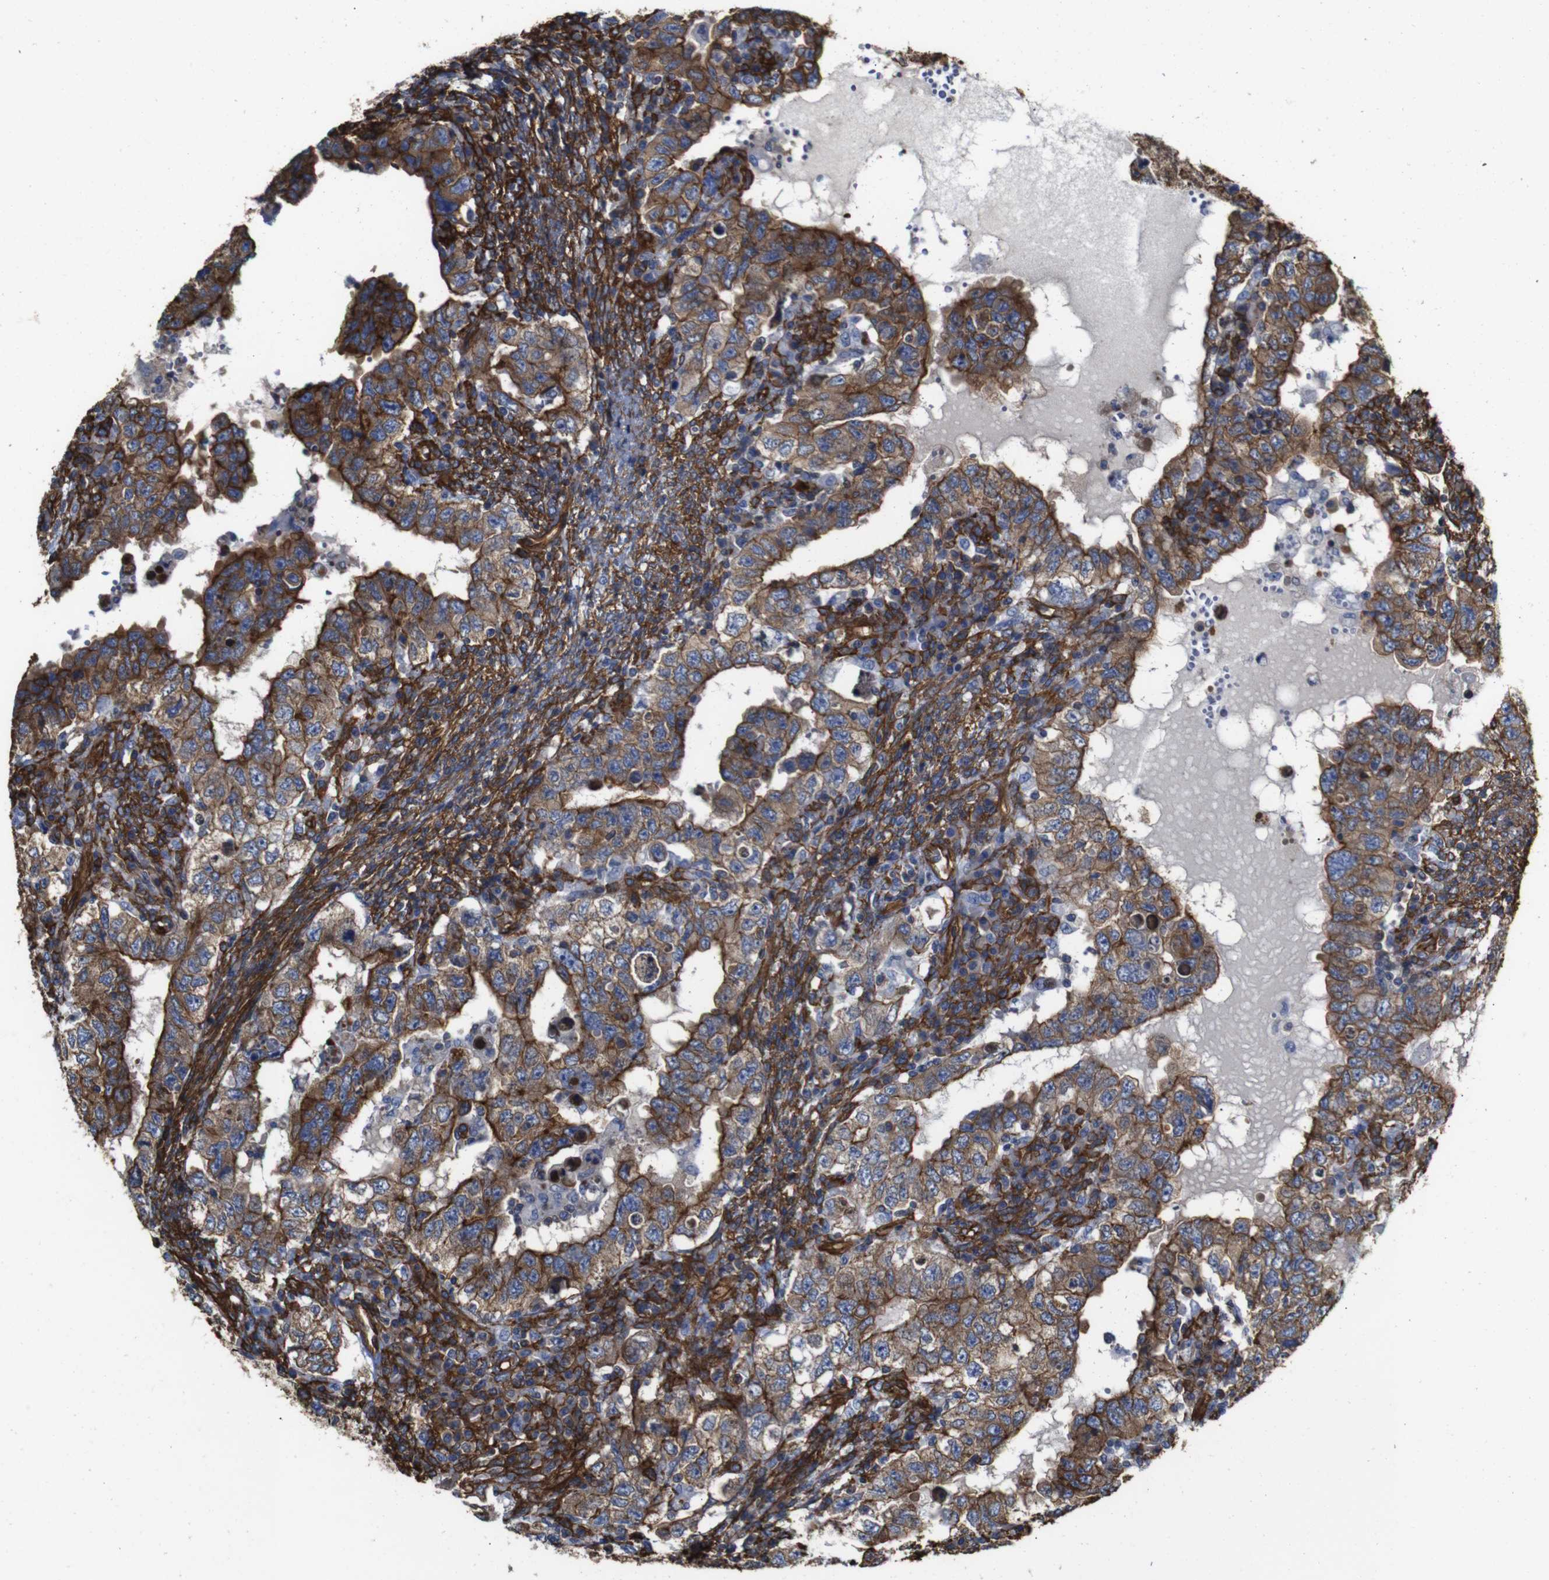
{"staining": {"intensity": "moderate", "quantity": ">75%", "location": "cytoplasmic/membranous"}, "tissue": "testis cancer", "cell_type": "Tumor cells", "image_type": "cancer", "snomed": [{"axis": "morphology", "description": "Carcinoma, Embryonal, NOS"}, {"axis": "topography", "description": "Testis"}], "caption": "Immunohistochemistry (IHC) image of neoplastic tissue: testis embryonal carcinoma stained using IHC demonstrates medium levels of moderate protein expression localized specifically in the cytoplasmic/membranous of tumor cells, appearing as a cytoplasmic/membranous brown color.", "gene": "SPTBN1", "patient": {"sex": "male", "age": 26}}